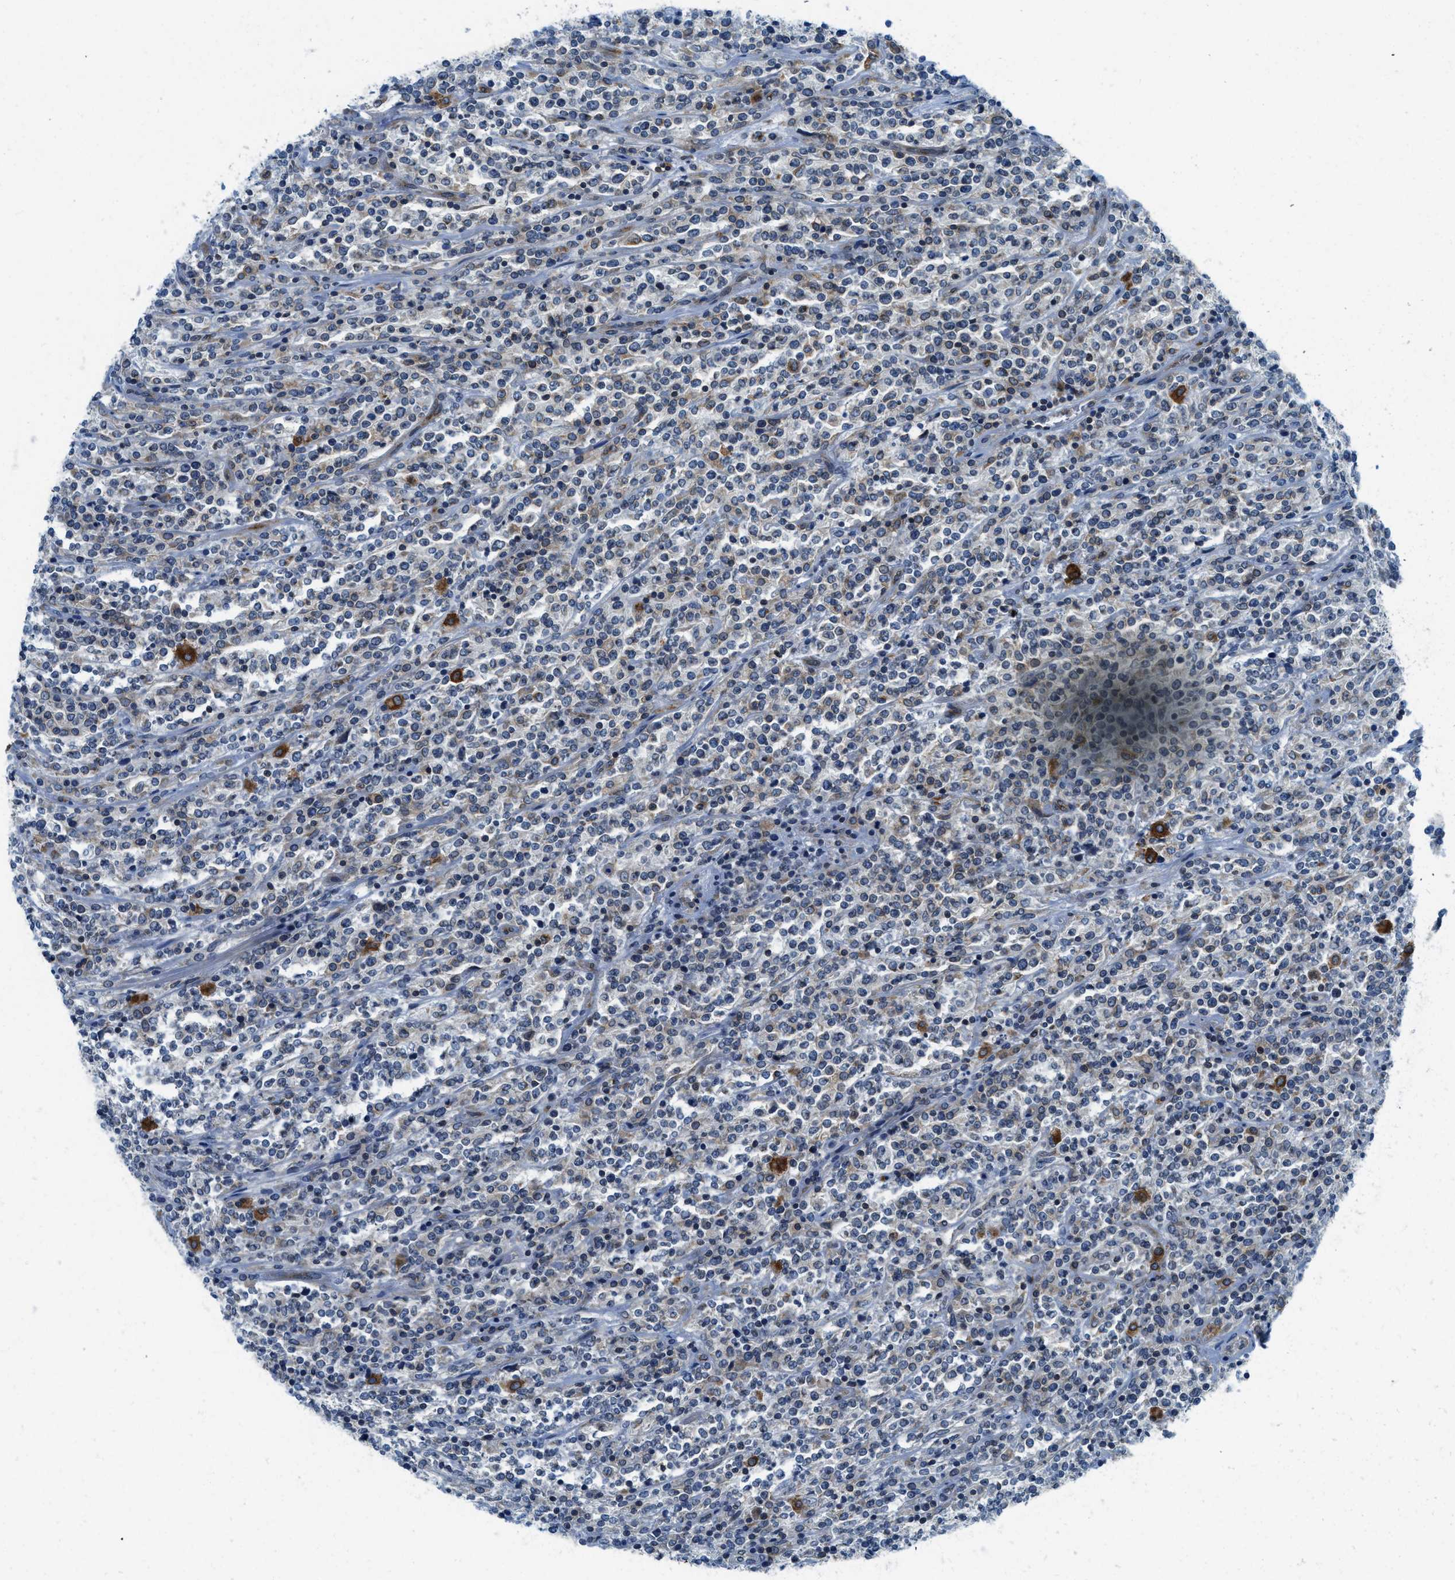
{"staining": {"intensity": "negative", "quantity": "none", "location": "none"}, "tissue": "lymphoma", "cell_type": "Tumor cells", "image_type": "cancer", "snomed": [{"axis": "morphology", "description": "Malignant lymphoma, non-Hodgkin's type, High grade"}, {"axis": "topography", "description": "Soft tissue"}], "caption": "Immunohistochemistry of high-grade malignant lymphoma, non-Hodgkin's type demonstrates no positivity in tumor cells.", "gene": "BCAP31", "patient": {"sex": "male", "age": 18}}